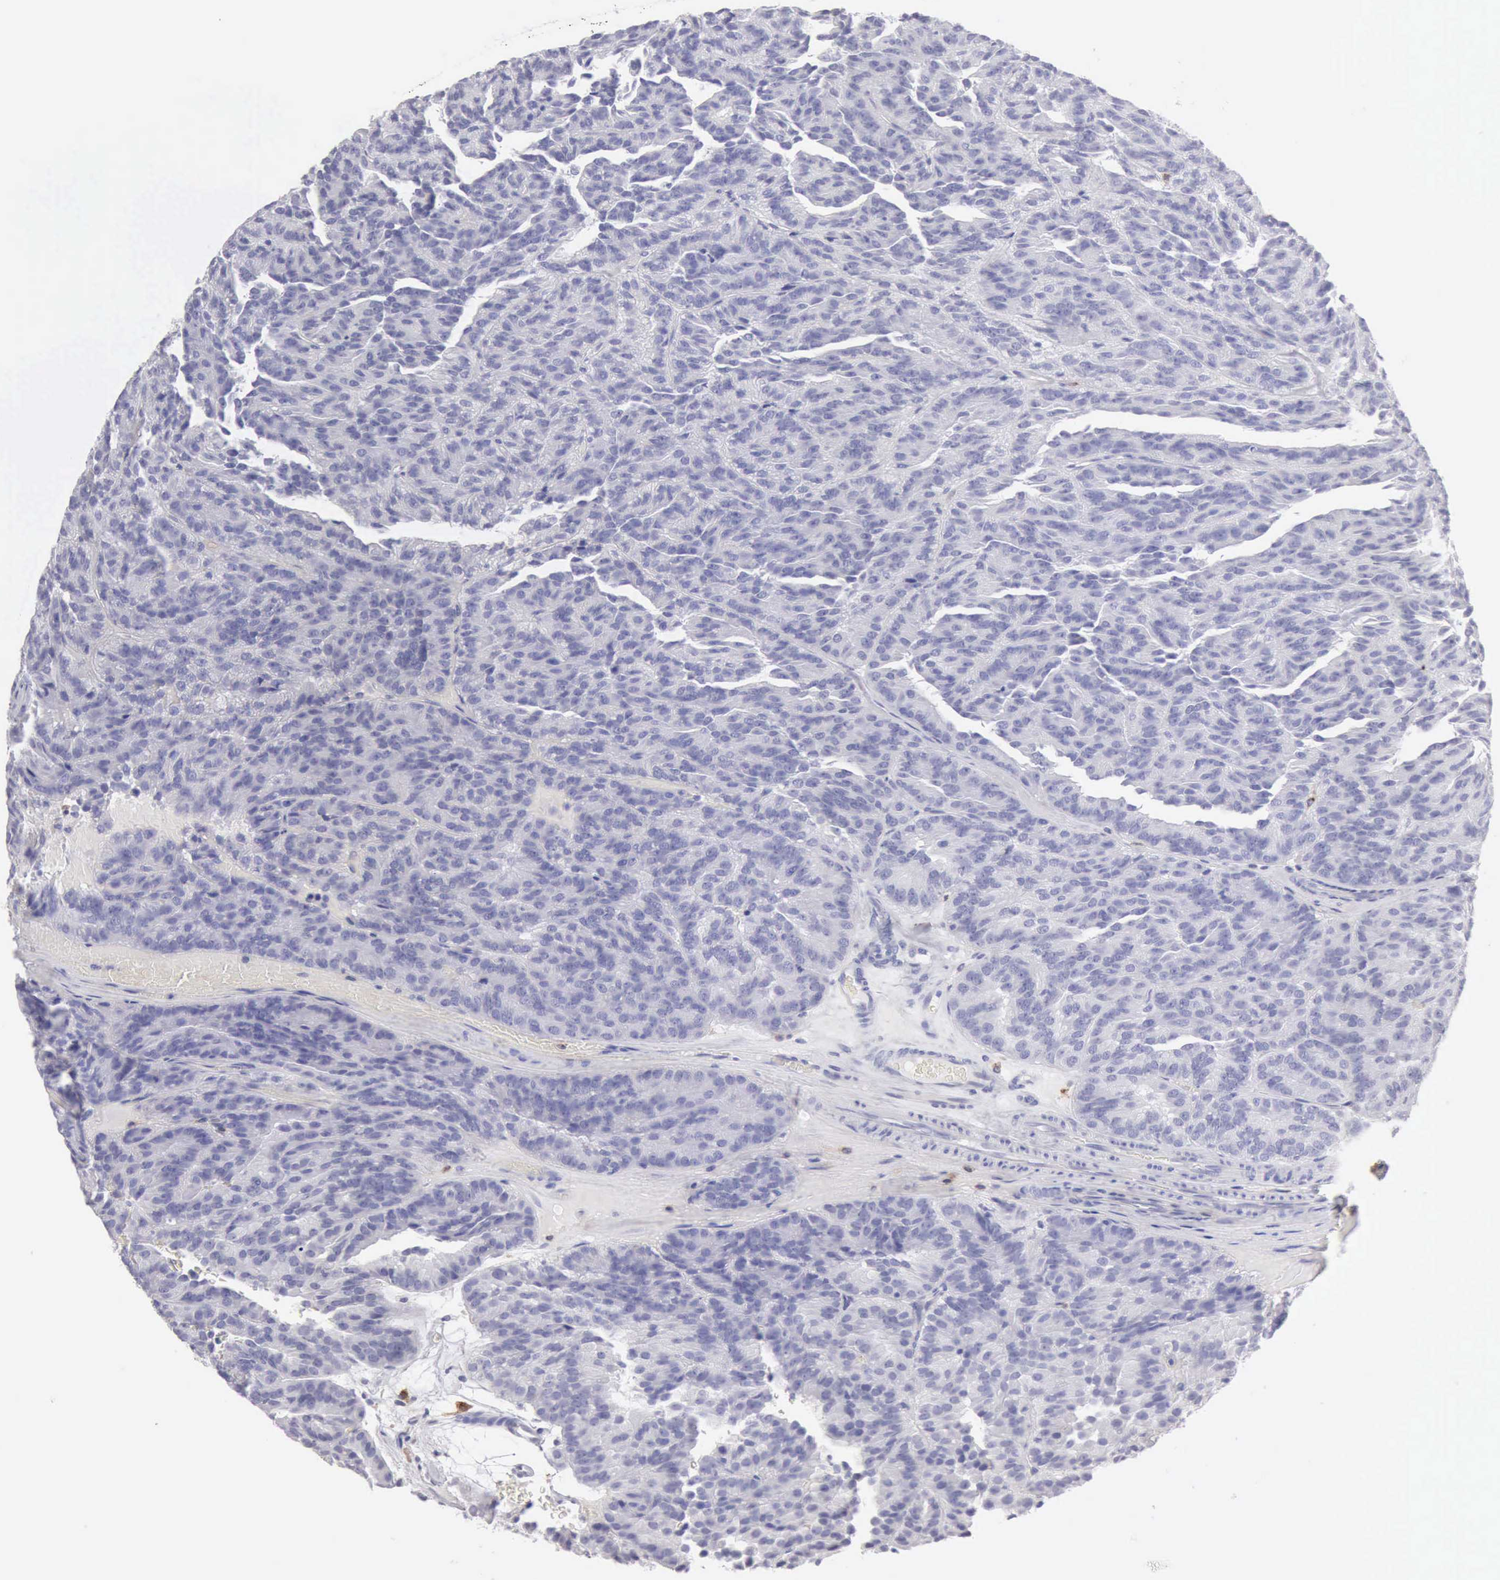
{"staining": {"intensity": "negative", "quantity": "none", "location": "none"}, "tissue": "renal cancer", "cell_type": "Tumor cells", "image_type": "cancer", "snomed": [{"axis": "morphology", "description": "Adenocarcinoma, NOS"}, {"axis": "topography", "description": "Kidney"}], "caption": "A high-resolution micrograph shows immunohistochemistry staining of renal adenocarcinoma, which displays no significant expression in tumor cells. (Stains: DAB immunohistochemistry with hematoxylin counter stain, Microscopy: brightfield microscopy at high magnification).", "gene": "RNASE1", "patient": {"sex": "male", "age": 46}}